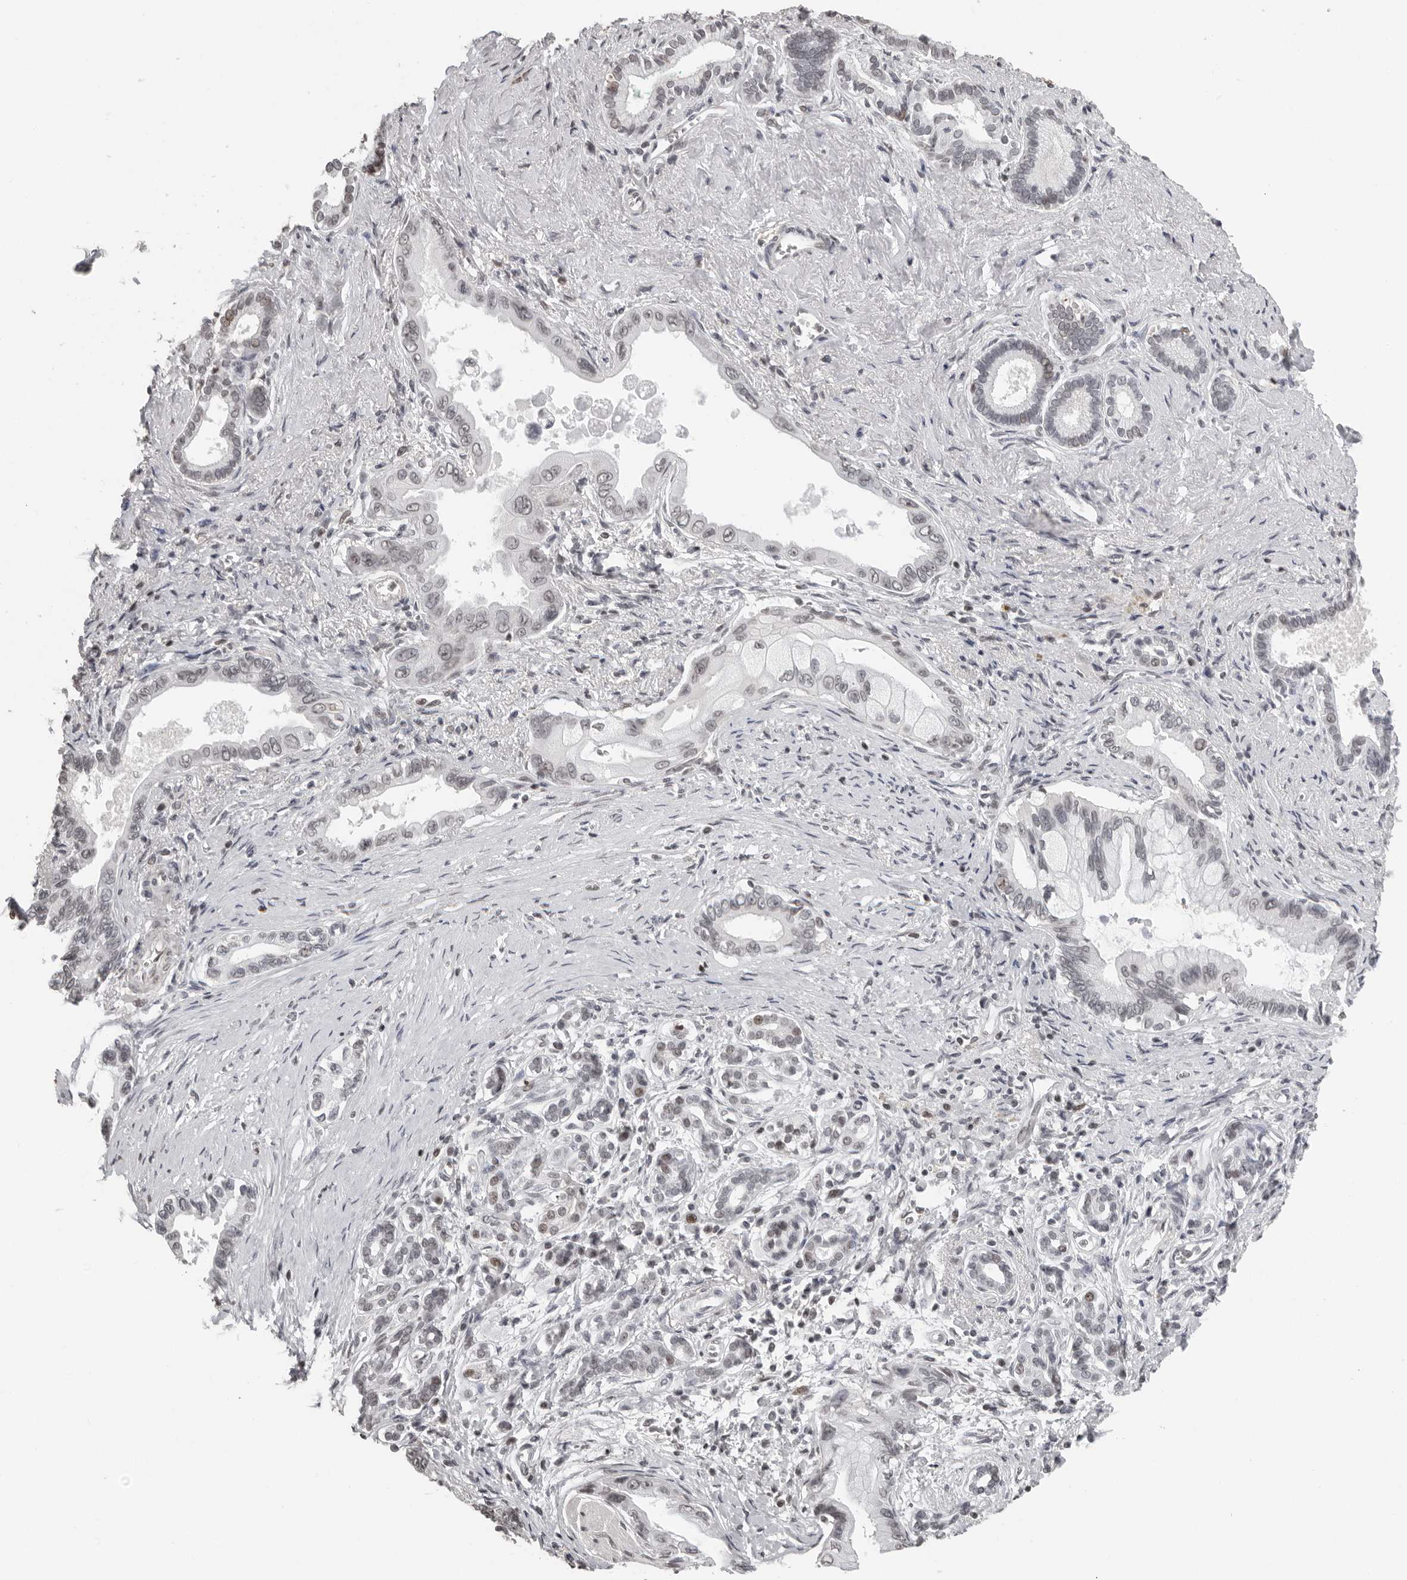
{"staining": {"intensity": "weak", "quantity": "<25%", "location": "nuclear"}, "tissue": "pancreatic cancer", "cell_type": "Tumor cells", "image_type": "cancer", "snomed": [{"axis": "morphology", "description": "Adenocarcinoma, NOS"}, {"axis": "topography", "description": "Pancreas"}], "caption": "IHC image of adenocarcinoma (pancreatic) stained for a protein (brown), which exhibits no expression in tumor cells.", "gene": "ORC1", "patient": {"sex": "male", "age": 78}}